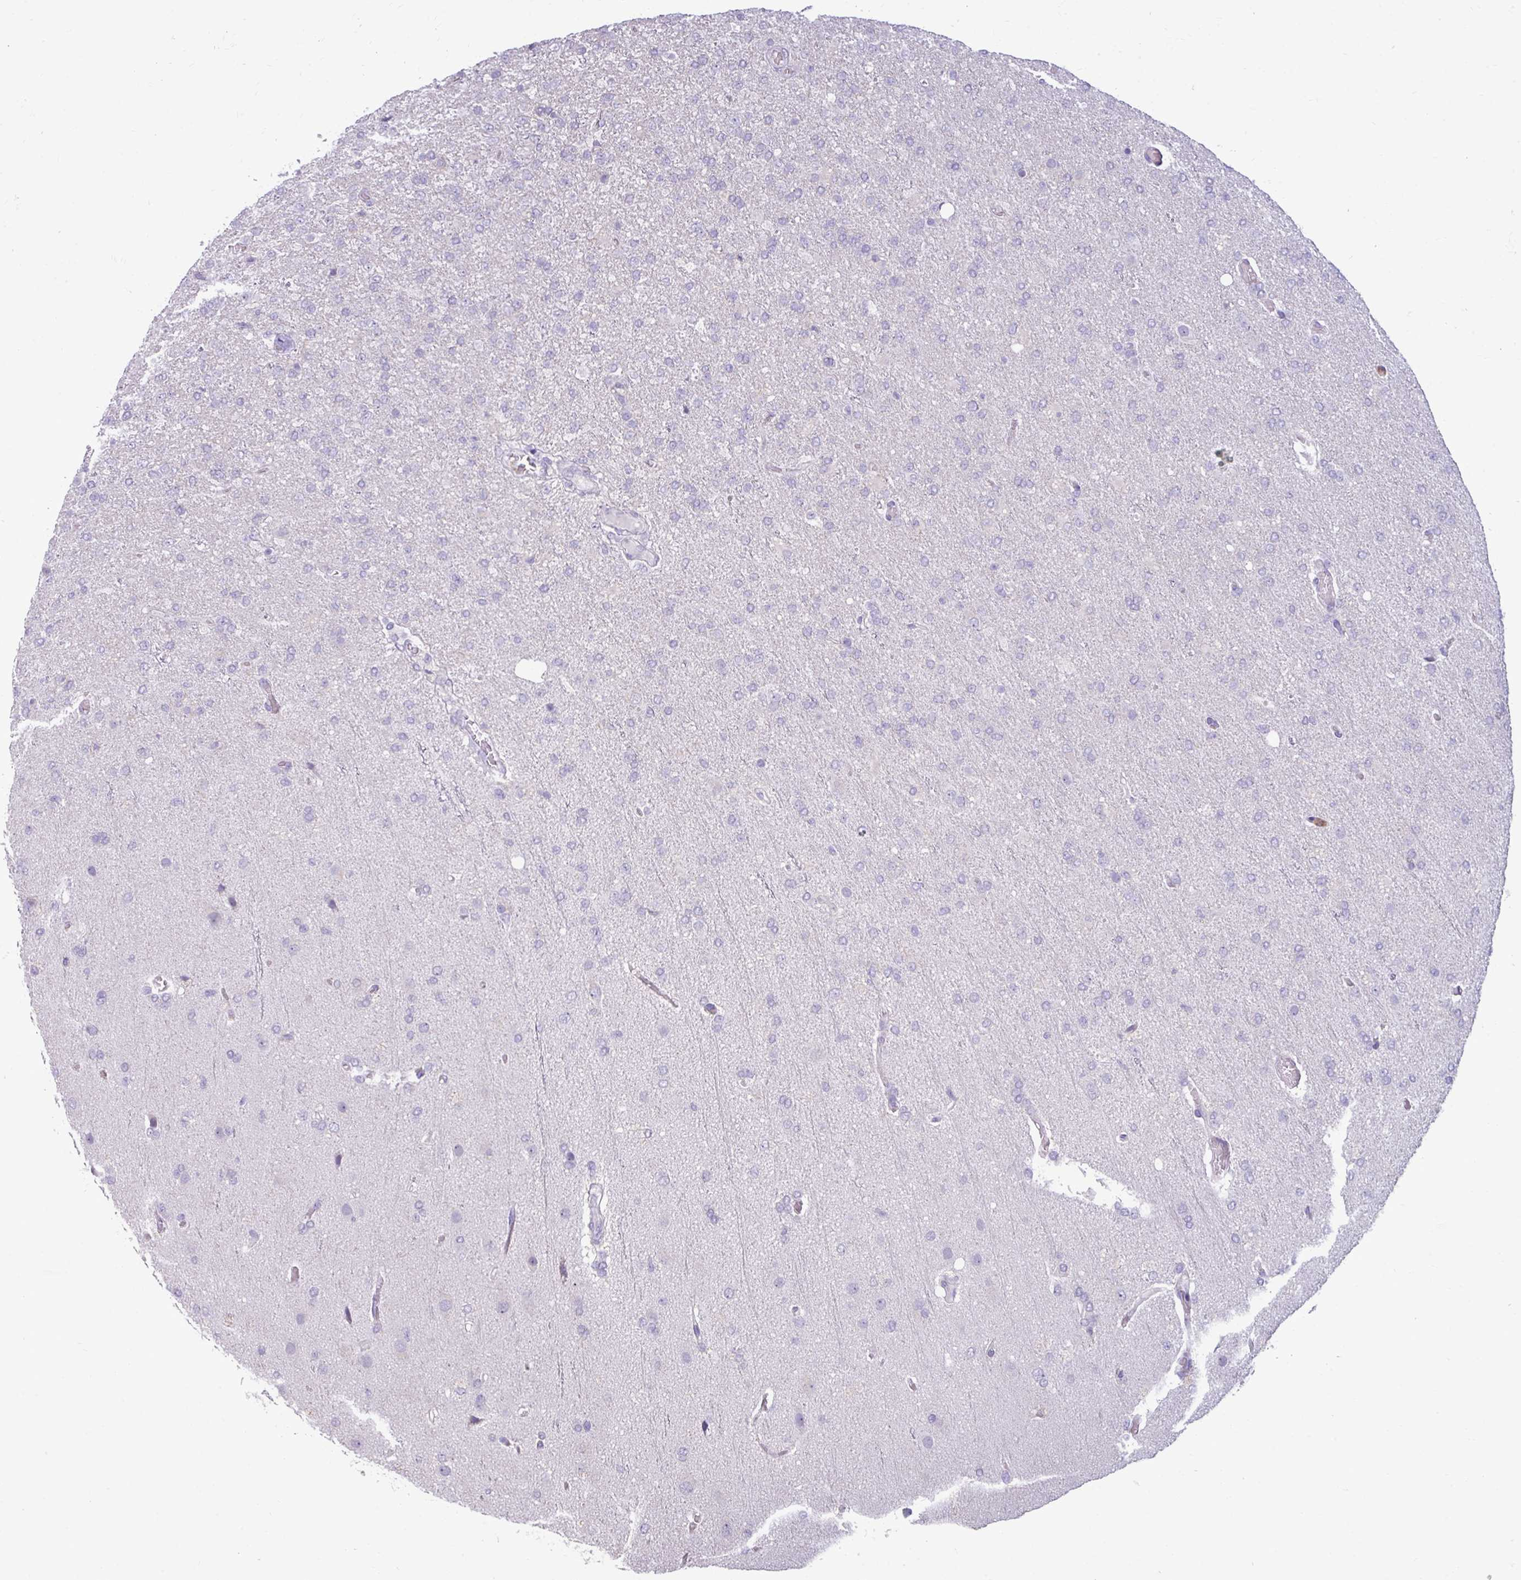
{"staining": {"intensity": "negative", "quantity": "none", "location": "none"}, "tissue": "glioma", "cell_type": "Tumor cells", "image_type": "cancer", "snomed": [{"axis": "morphology", "description": "Glioma, malignant, High grade"}, {"axis": "topography", "description": "Brain"}], "caption": "DAB immunohistochemical staining of human malignant glioma (high-grade) displays no significant staining in tumor cells. The staining is performed using DAB brown chromogen with nuclei counter-stained in using hematoxylin.", "gene": "TRIM39", "patient": {"sex": "female", "age": 74}}